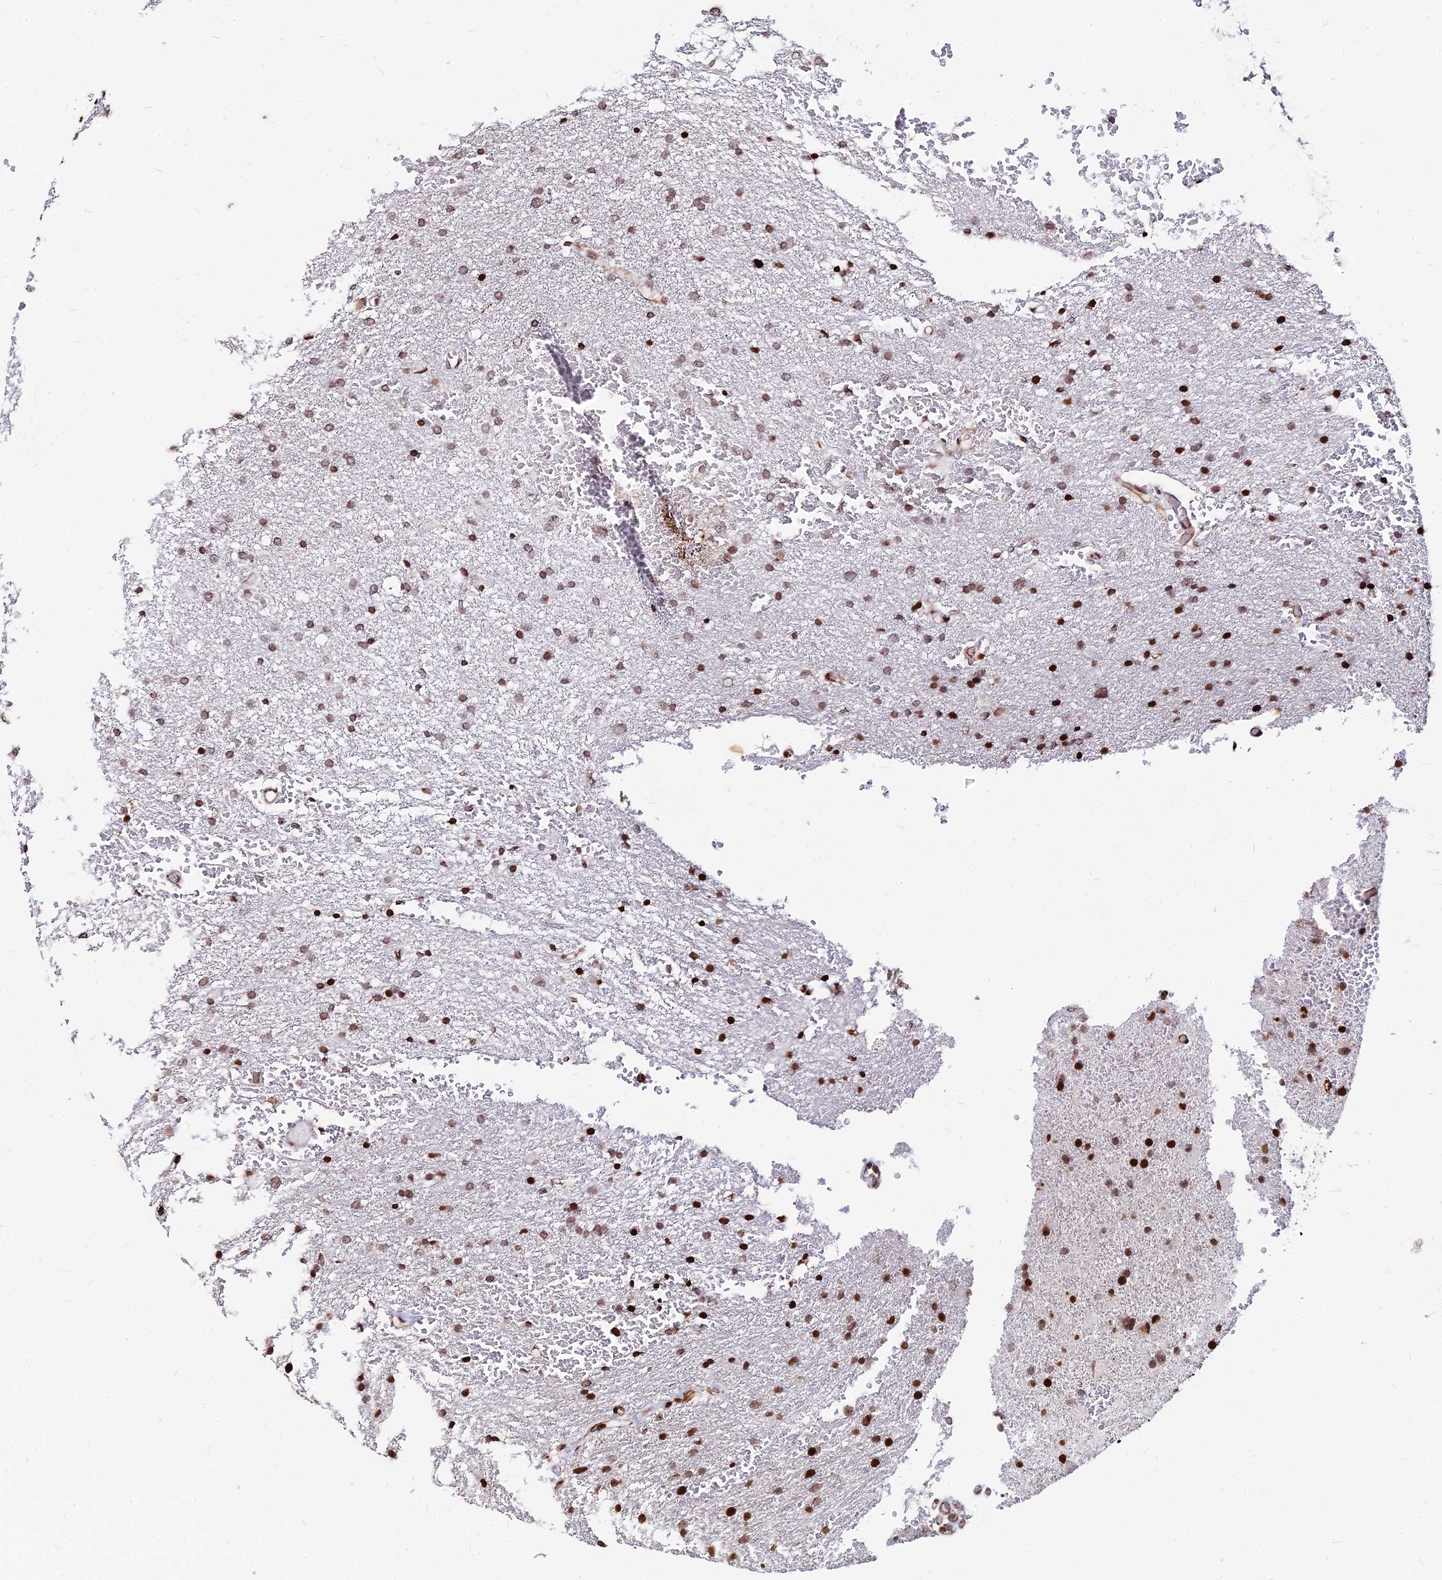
{"staining": {"intensity": "strong", "quantity": "25%-75%", "location": "nuclear"}, "tissue": "glioma", "cell_type": "Tumor cells", "image_type": "cancer", "snomed": [{"axis": "morphology", "description": "Glioma, malignant, High grade"}, {"axis": "topography", "description": "Cerebral cortex"}], "caption": "Immunohistochemical staining of malignant glioma (high-grade) displays strong nuclear protein expression in approximately 25%-75% of tumor cells.", "gene": "NYAP2", "patient": {"sex": "female", "age": 36}}